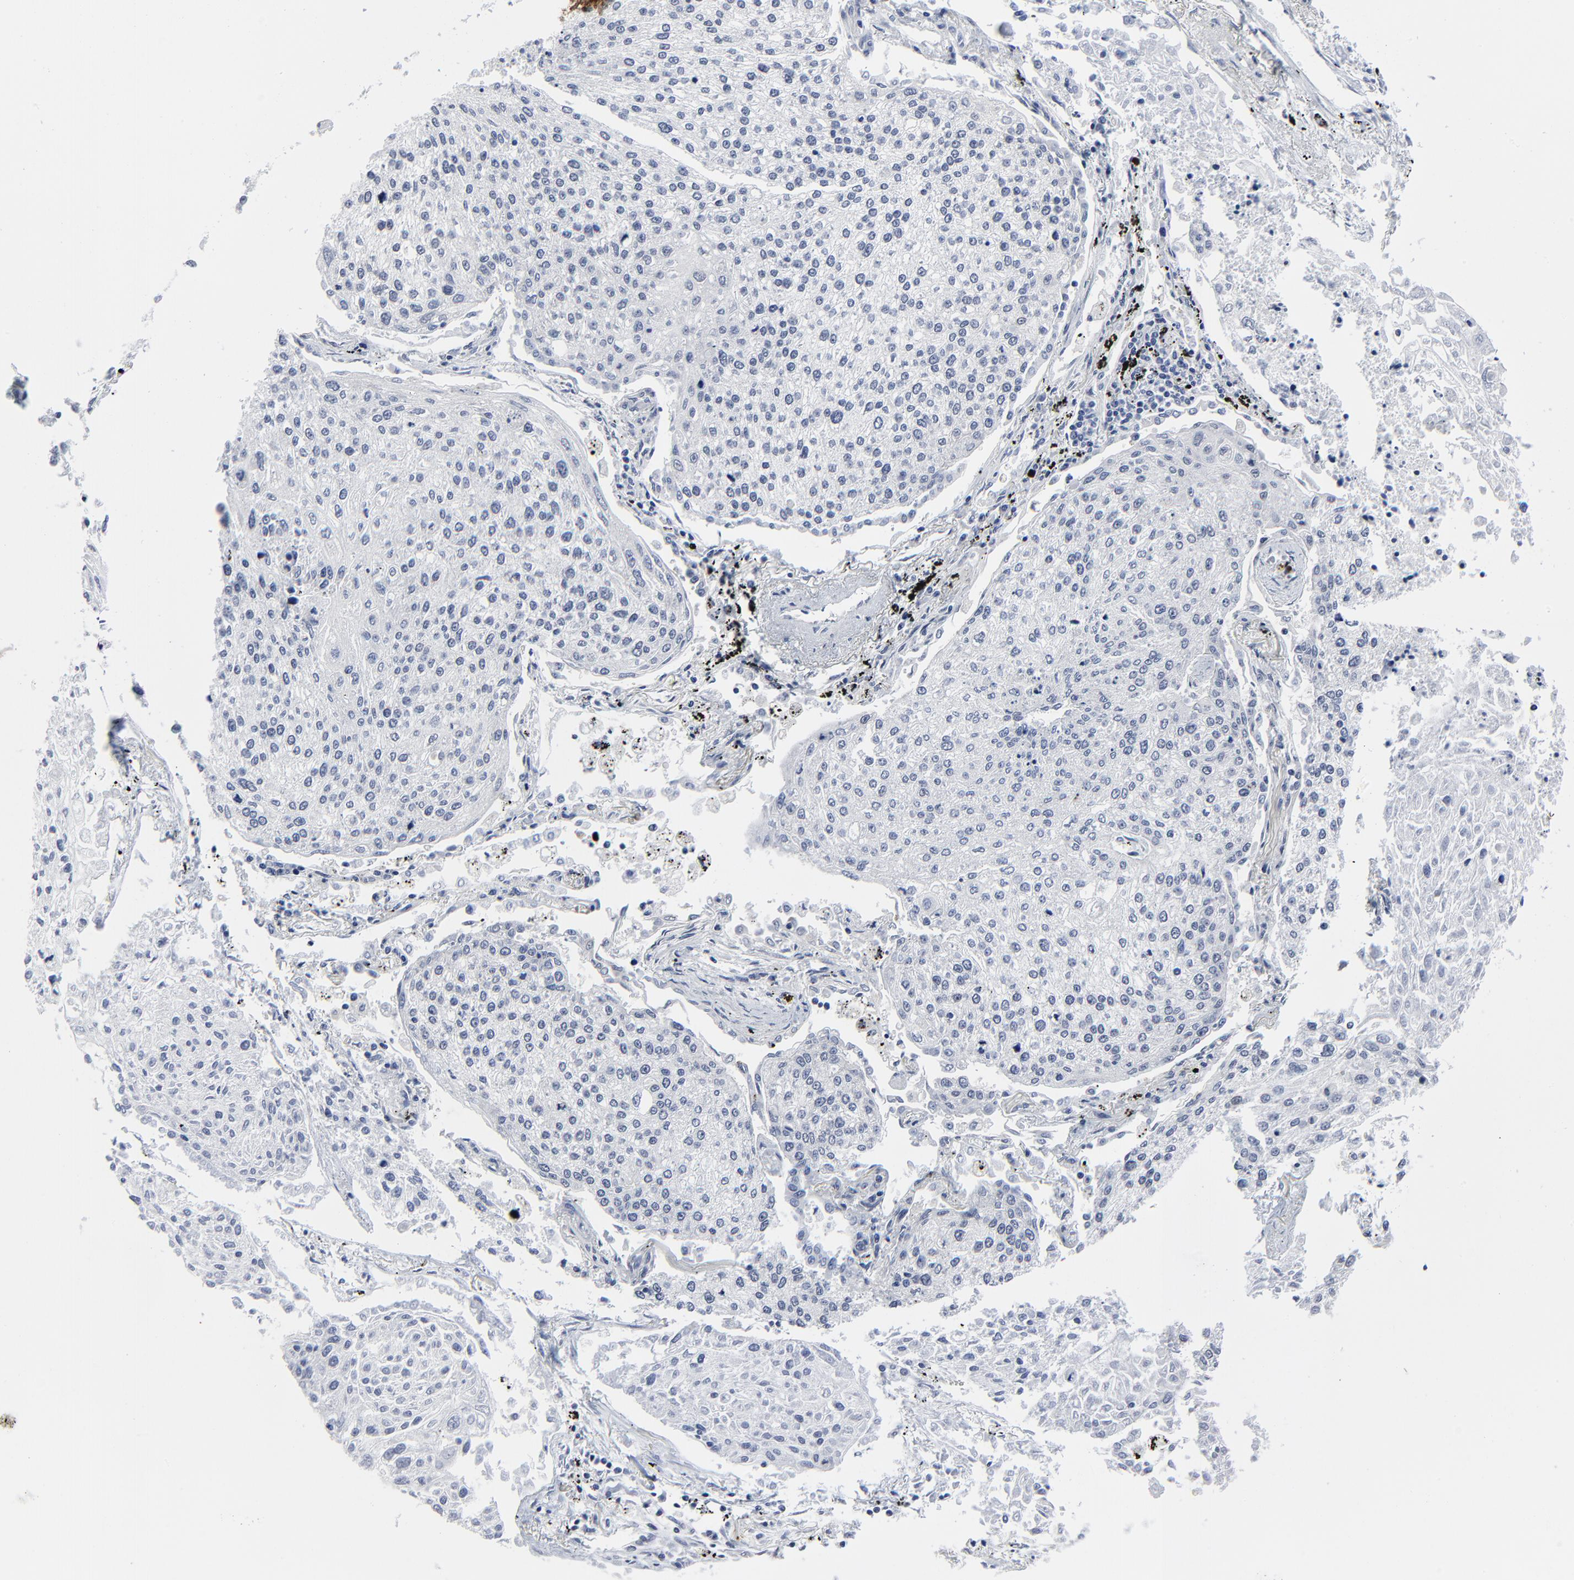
{"staining": {"intensity": "negative", "quantity": "none", "location": "none"}, "tissue": "lung cancer", "cell_type": "Tumor cells", "image_type": "cancer", "snomed": [{"axis": "morphology", "description": "Squamous cell carcinoma, NOS"}, {"axis": "topography", "description": "Lung"}], "caption": "Tumor cells show no significant expression in lung cancer.", "gene": "ZNF589", "patient": {"sex": "male", "age": 75}}